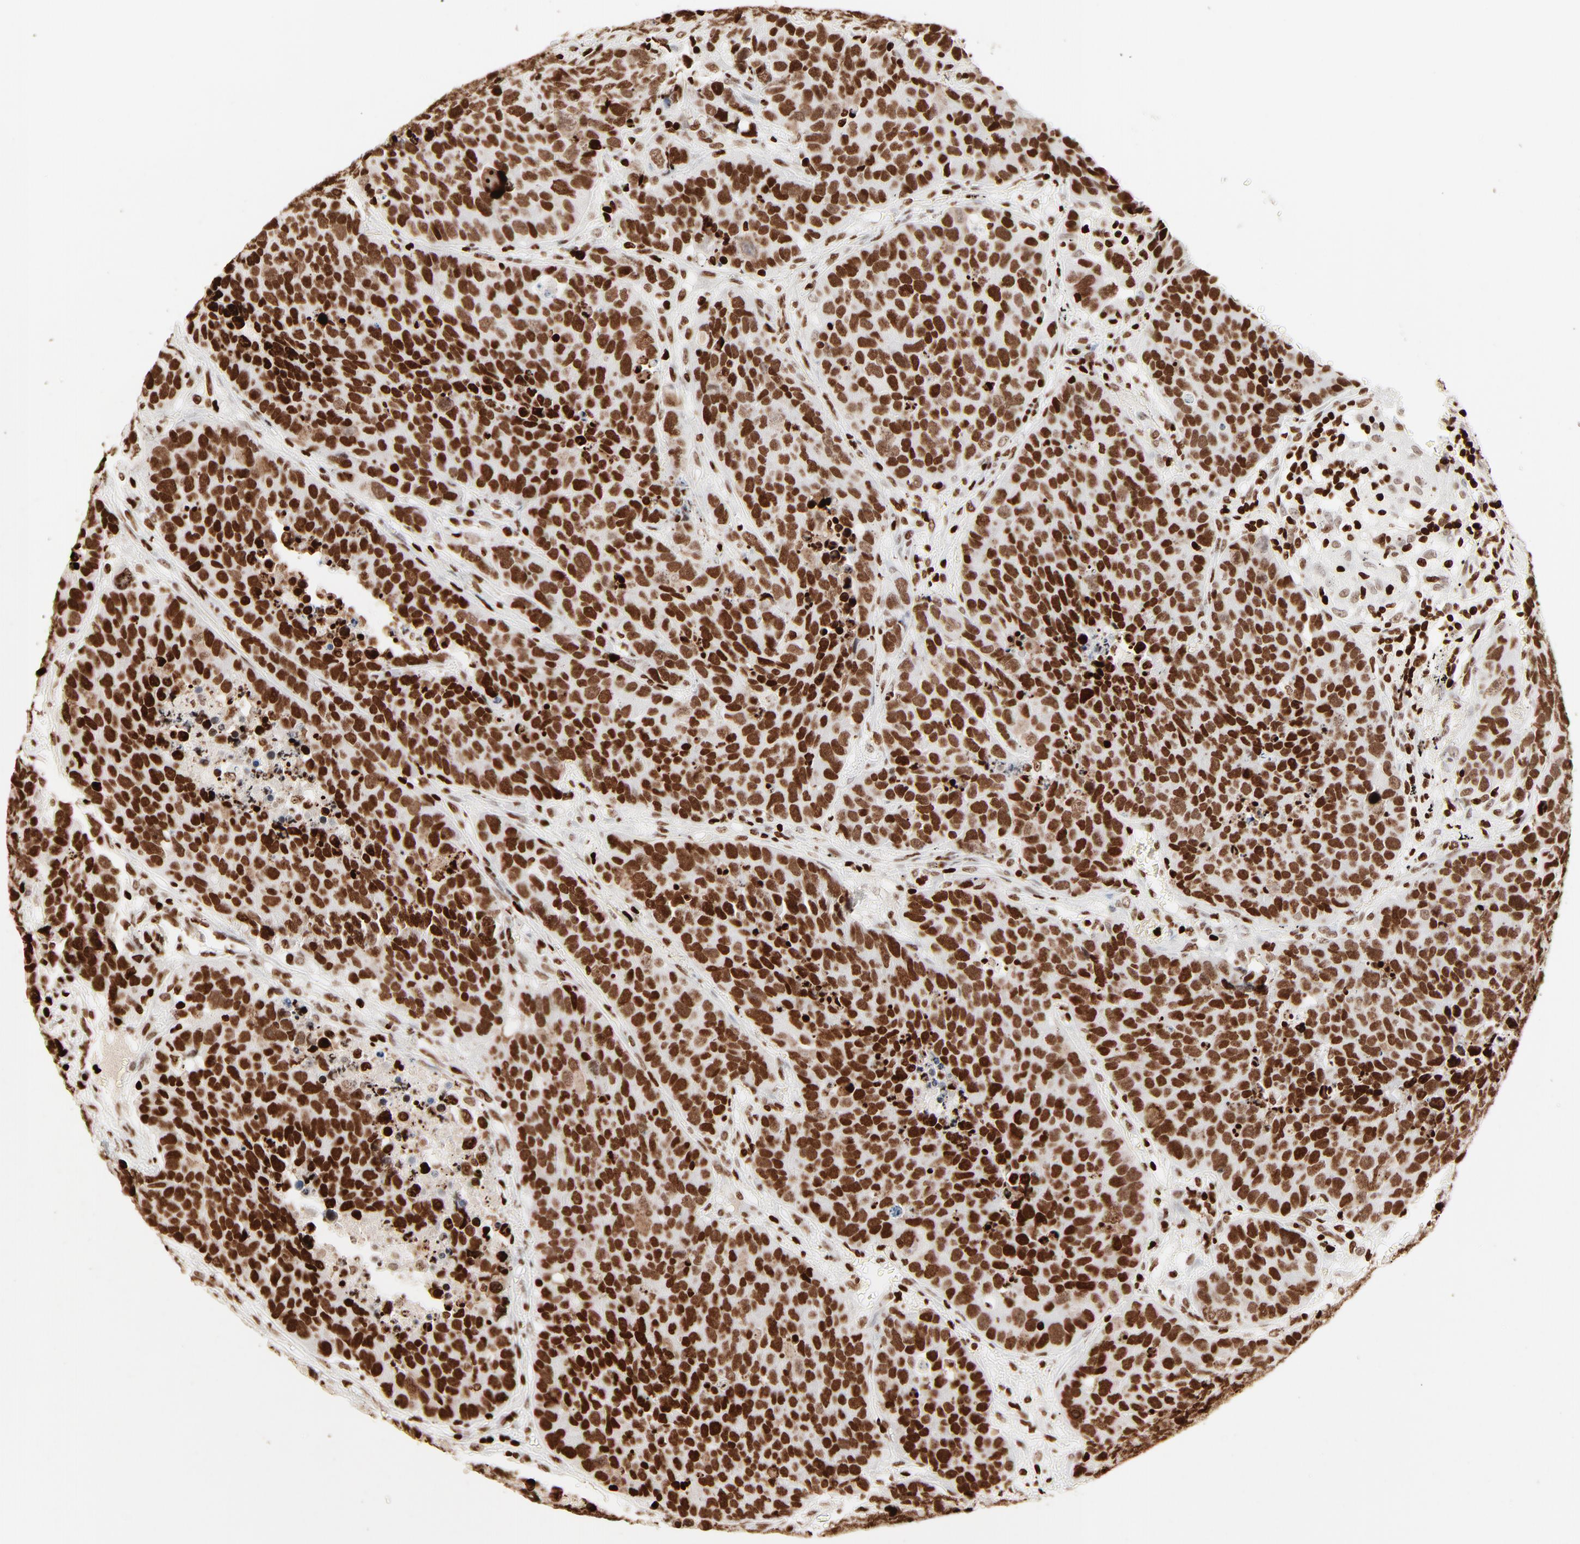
{"staining": {"intensity": "strong", "quantity": ">75%", "location": "nuclear"}, "tissue": "carcinoid", "cell_type": "Tumor cells", "image_type": "cancer", "snomed": [{"axis": "morphology", "description": "Carcinoid, malignant, NOS"}, {"axis": "topography", "description": "Lung"}], "caption": "Immunohistochemistry micrograph of neoplastic tissue: carcinoid stained using immunohistochemistry (IHC) exhibits high levels of strong protein expression localized specifically in the nuclear of tumor cells, appearing as a nuclear brown color.", "gene": "HMGB2", "patient": {"sex": "male", "age": 60}}